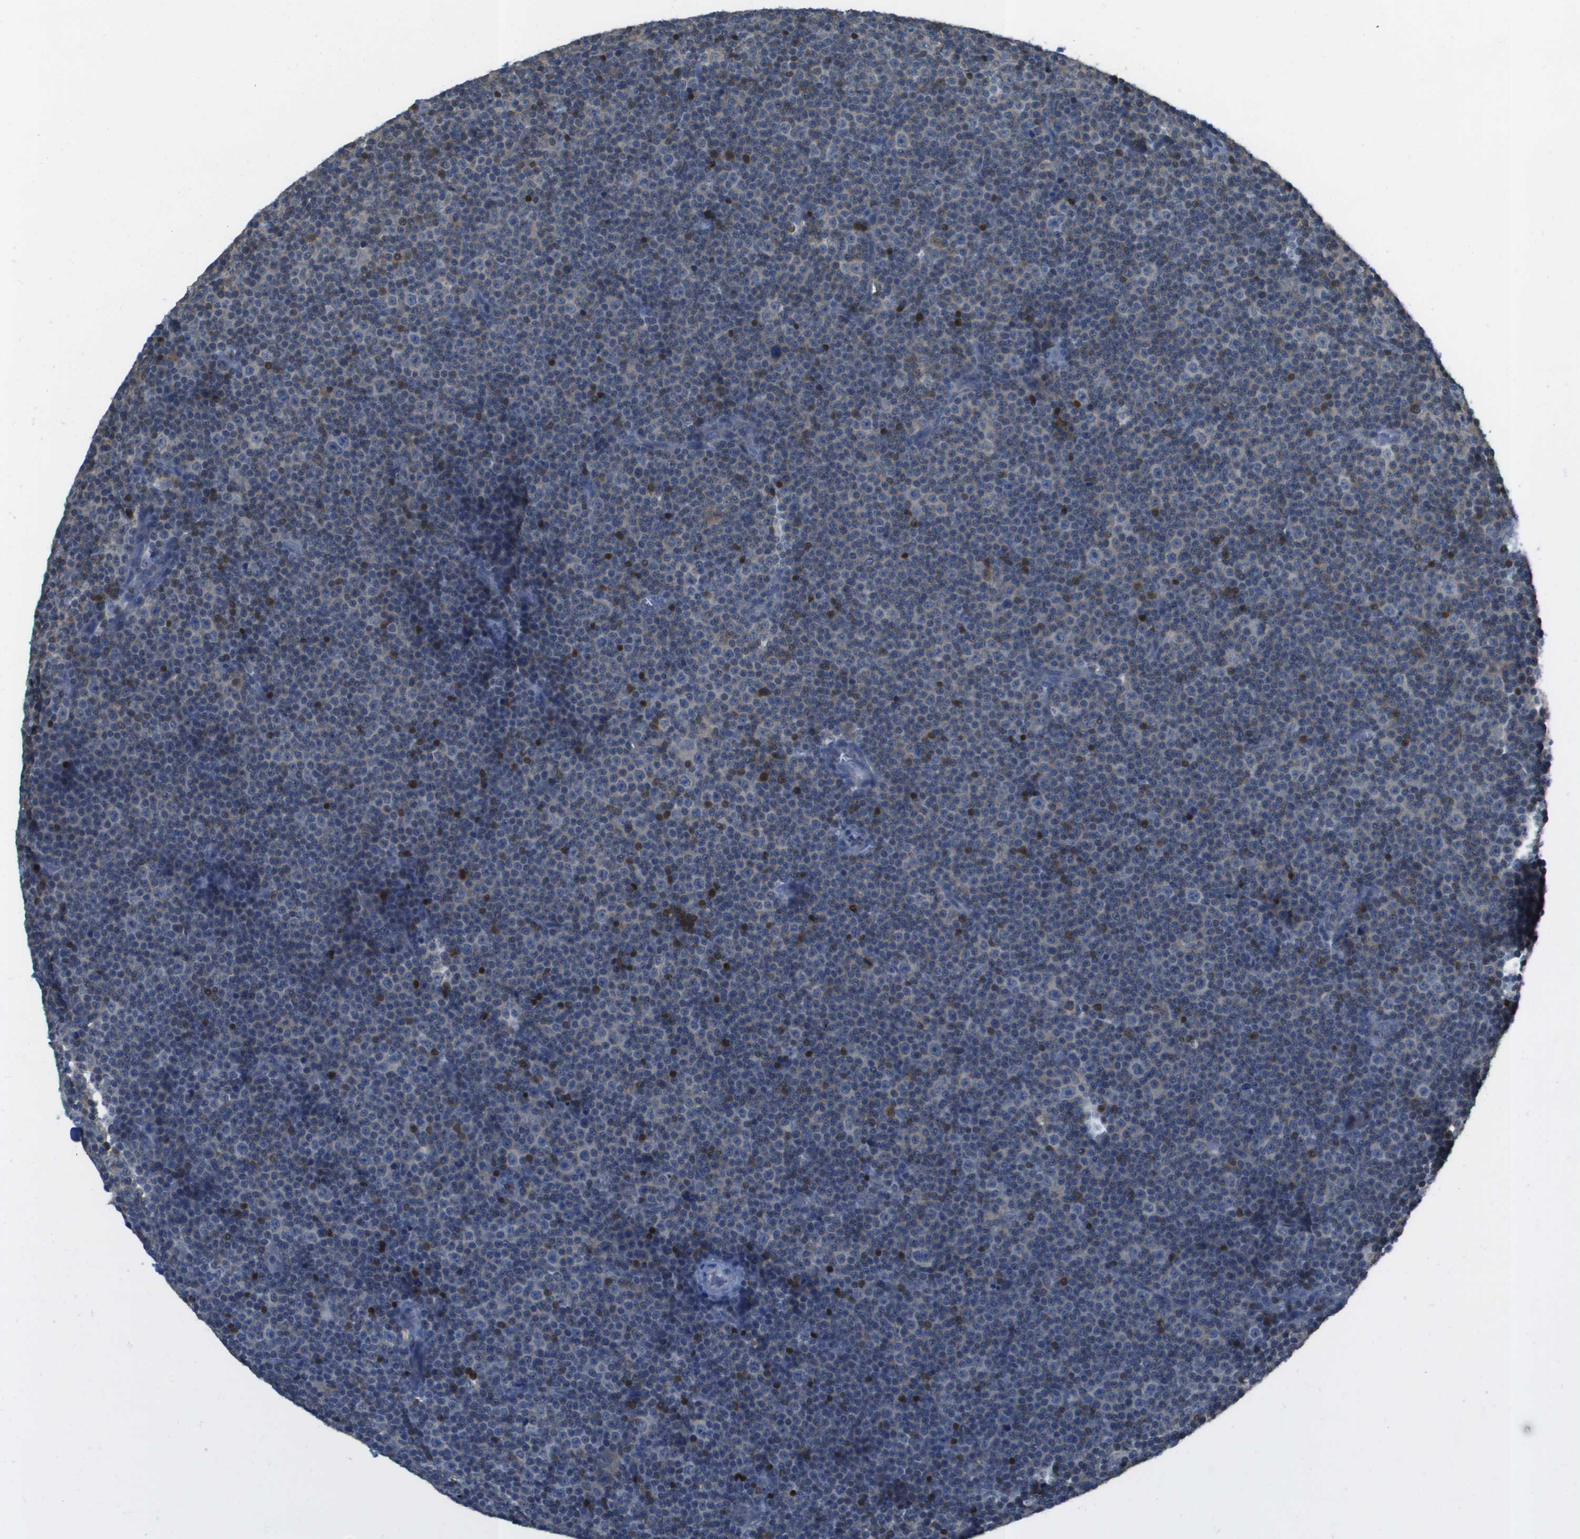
{"staining": {"intensity": "weak", "quantity": "25%-75%", "location": "cytoplasmic/membranous"}, "tissue": "lymphoma", "cell_type": "Tumor cells", "image_type": "cancer", "snomed": [{"axis": "morphology", "description": "Malignant lymphoma, non-Hodgkin's type, Low grade"}, {"axis": "topography", "description": "Lymph node"}], "caption": "Protein staining of low-grade malignant lymphoma, non-Hodgkin's type tissue exhibits weak cytoplasmic/membranous staining in approximately 25%-75% of tumor cells.", "gene": "CAMK4", "patient": {"sex": "female", "age": 67}}